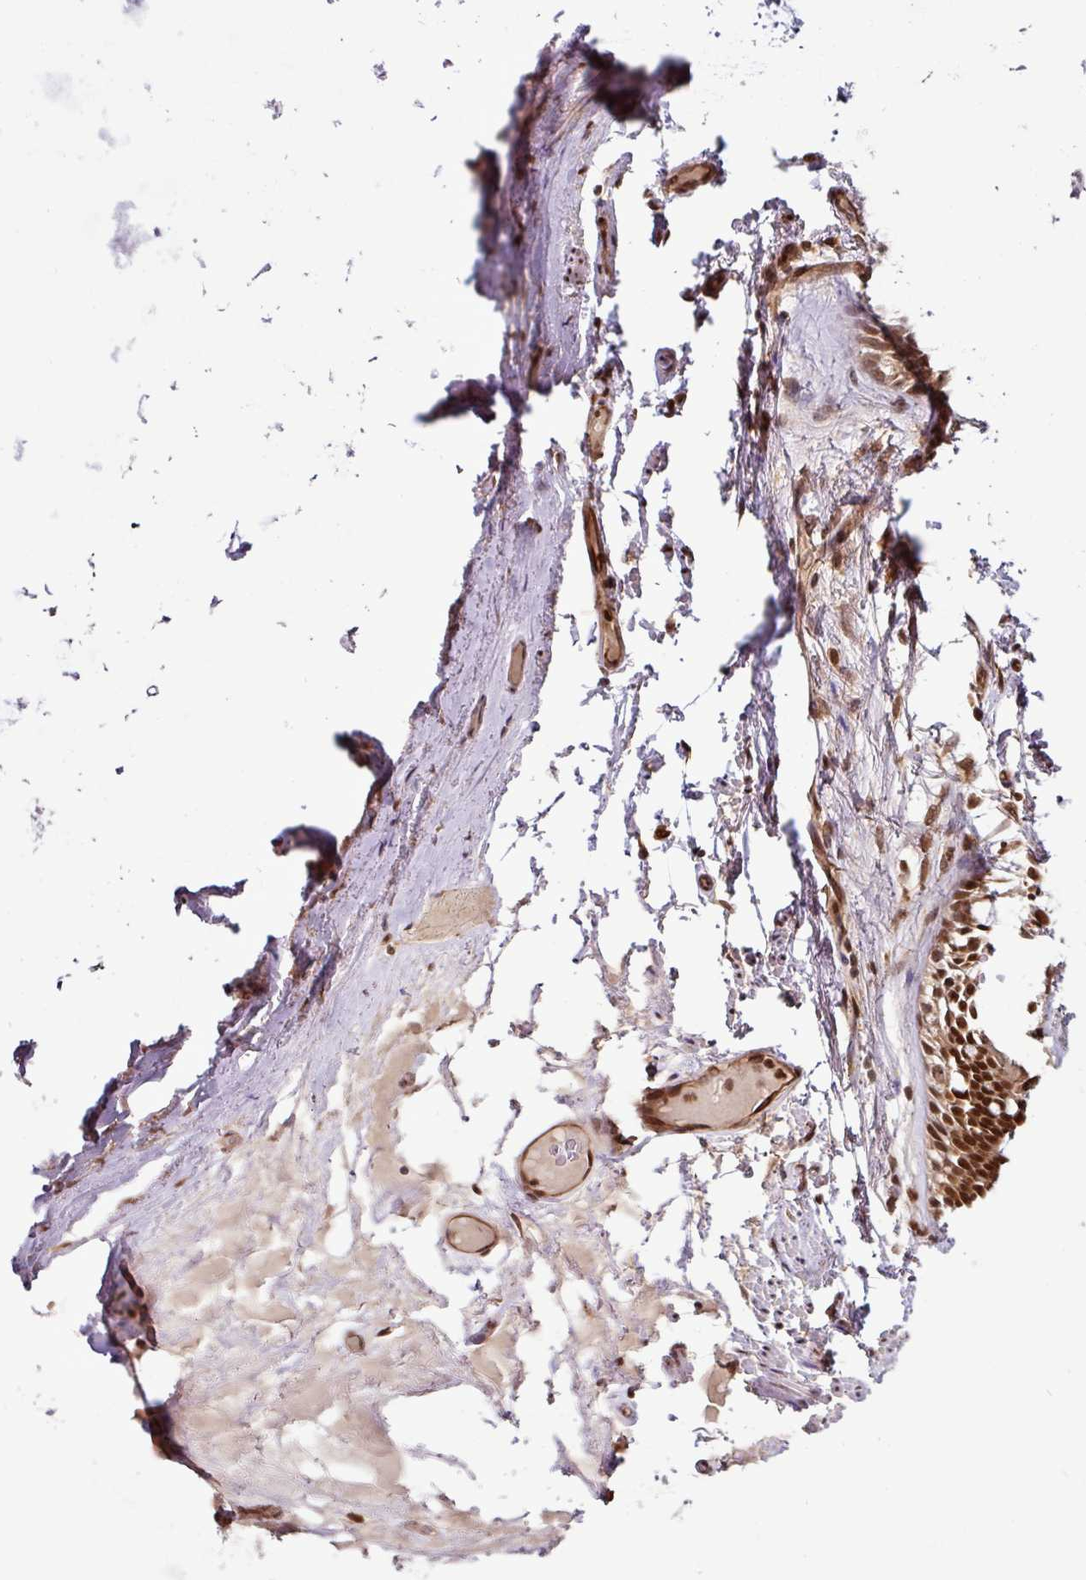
{"staining": {"intensity": "moderate", "quantity": ">75%", "location": "nuclear"}, "tissue": "adipose tissue", "cell_type": "Adipocytes", "image_type": "normal", "snomed": [{"axis": "morphology", "description": "Normal tissue, NOS"}, {"axis": "topography", "description": "Bronchus"}], "caption": "Immunohistochemistry (IHC) of benign human adipose tissue exhibits medium levels of moderate nuclear expression in approximately >75% of adipocytes.", "gene": "MORF4L2", "patient": {"sex": "male", "age": 70}}